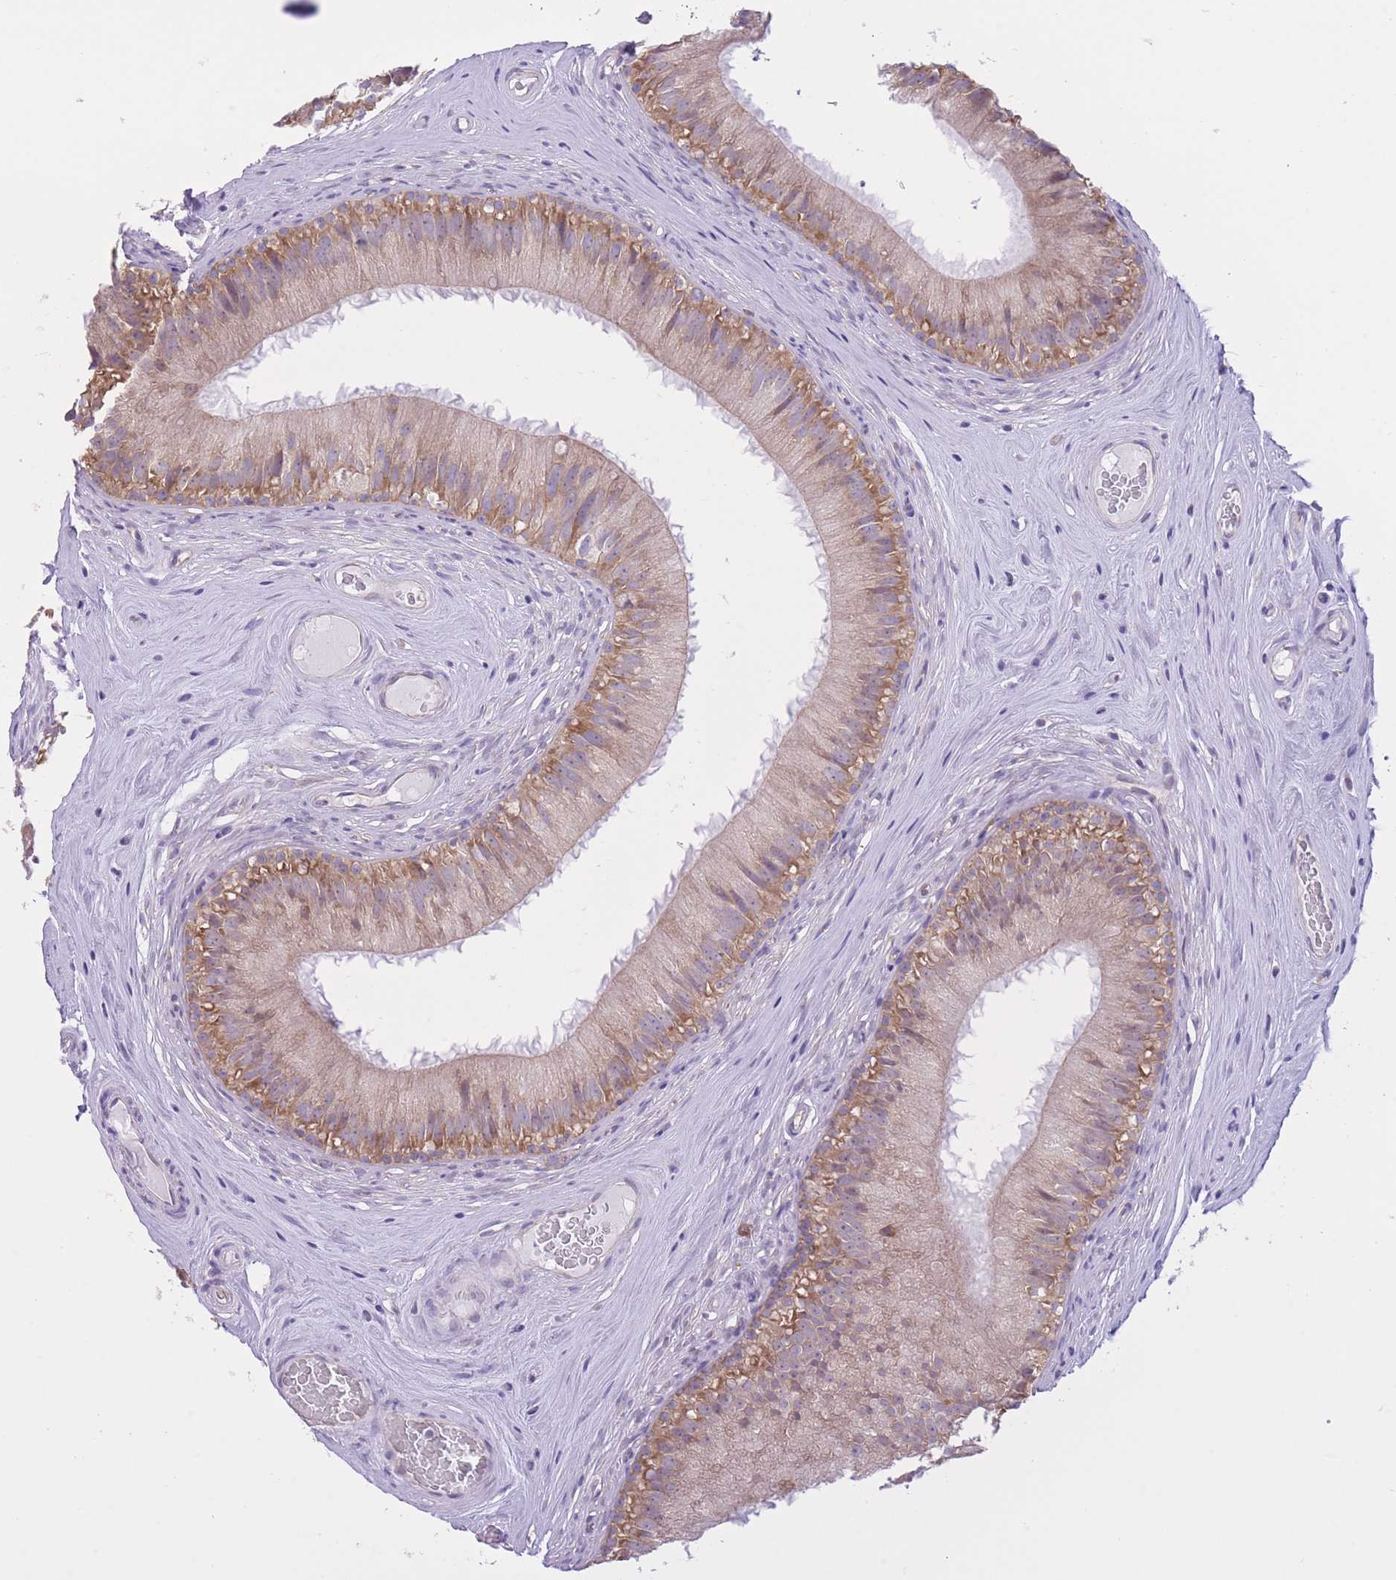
{"staining": {"intensity": "moderate", "quantity": ">75%", "location": "cytoplasmic/membranous"}, "tissue": "epididymis", "cell_type": "Glandular cells", "image_type": "normal", "snomed": [{"axis": "morphology", "description": "Normal tissue, NOS"}, {"axis": "topography", "description": "Epididymis"}], "caption": "IHC of normal epididymis demonstrates medium levels of moderate cytoplasmic/membranous staining in about >75% of glandular cells.", "gene": "ZNF501", "patient": {"sex": "male", "age": 45}}